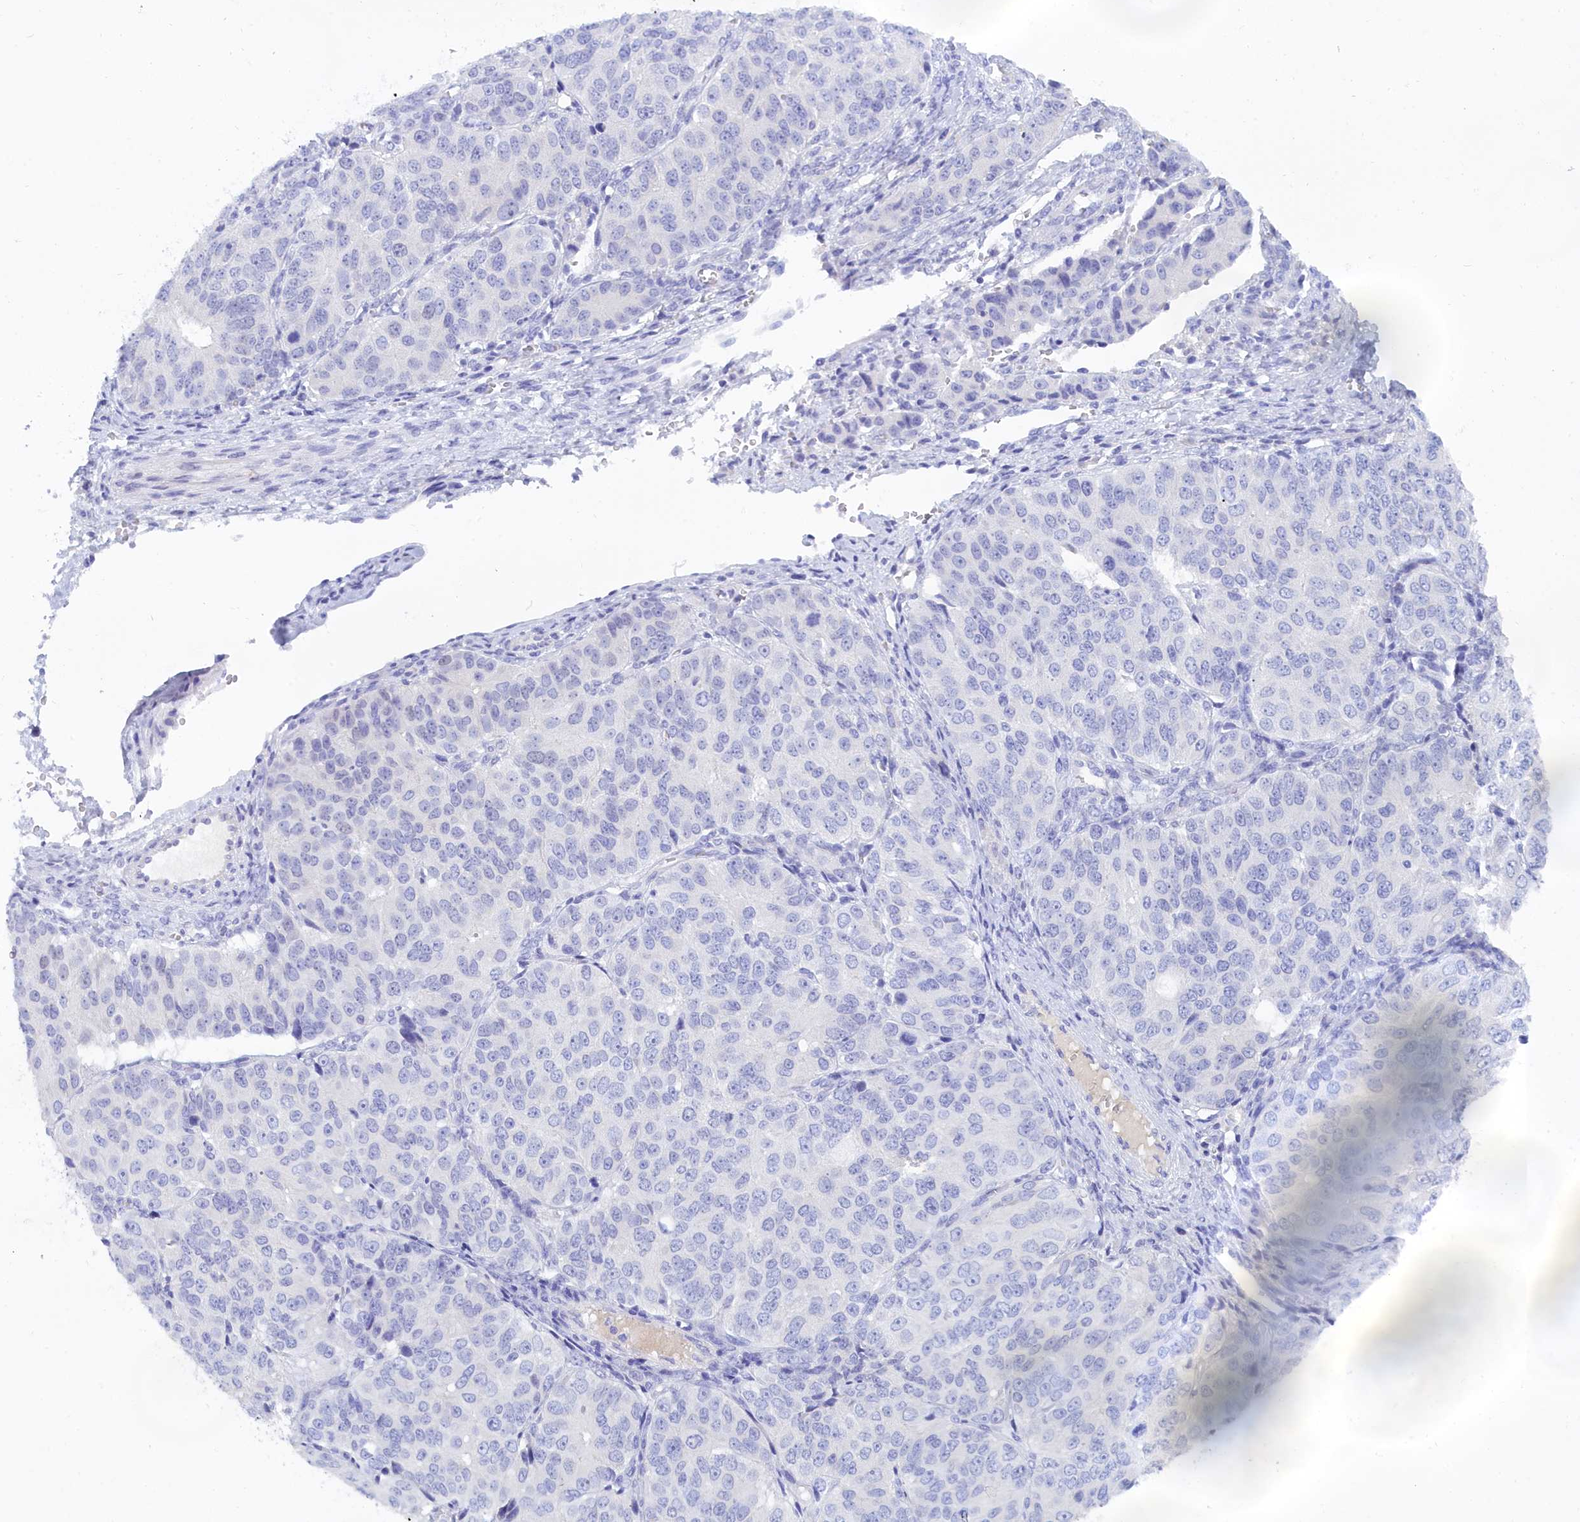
{"staining": {"intensity": "negative", "quantity": "none", "location": "none"}, "tissue": "ovarian cancer", "cell_type": "Tumor cells", "image_type": "cancer", "snomed": [{"axis": "morphology", "description": "Carcinoma, endometroid"}, {"axis": "topography", "description": "Ovary"}], "caption": "The photomicrograph demonstrates no significant expression in tumor cells of ovarian cancer (endometroid carcinoma).", "gene": "TRIM10", "patient": {"sex": "female", "age": 51}}